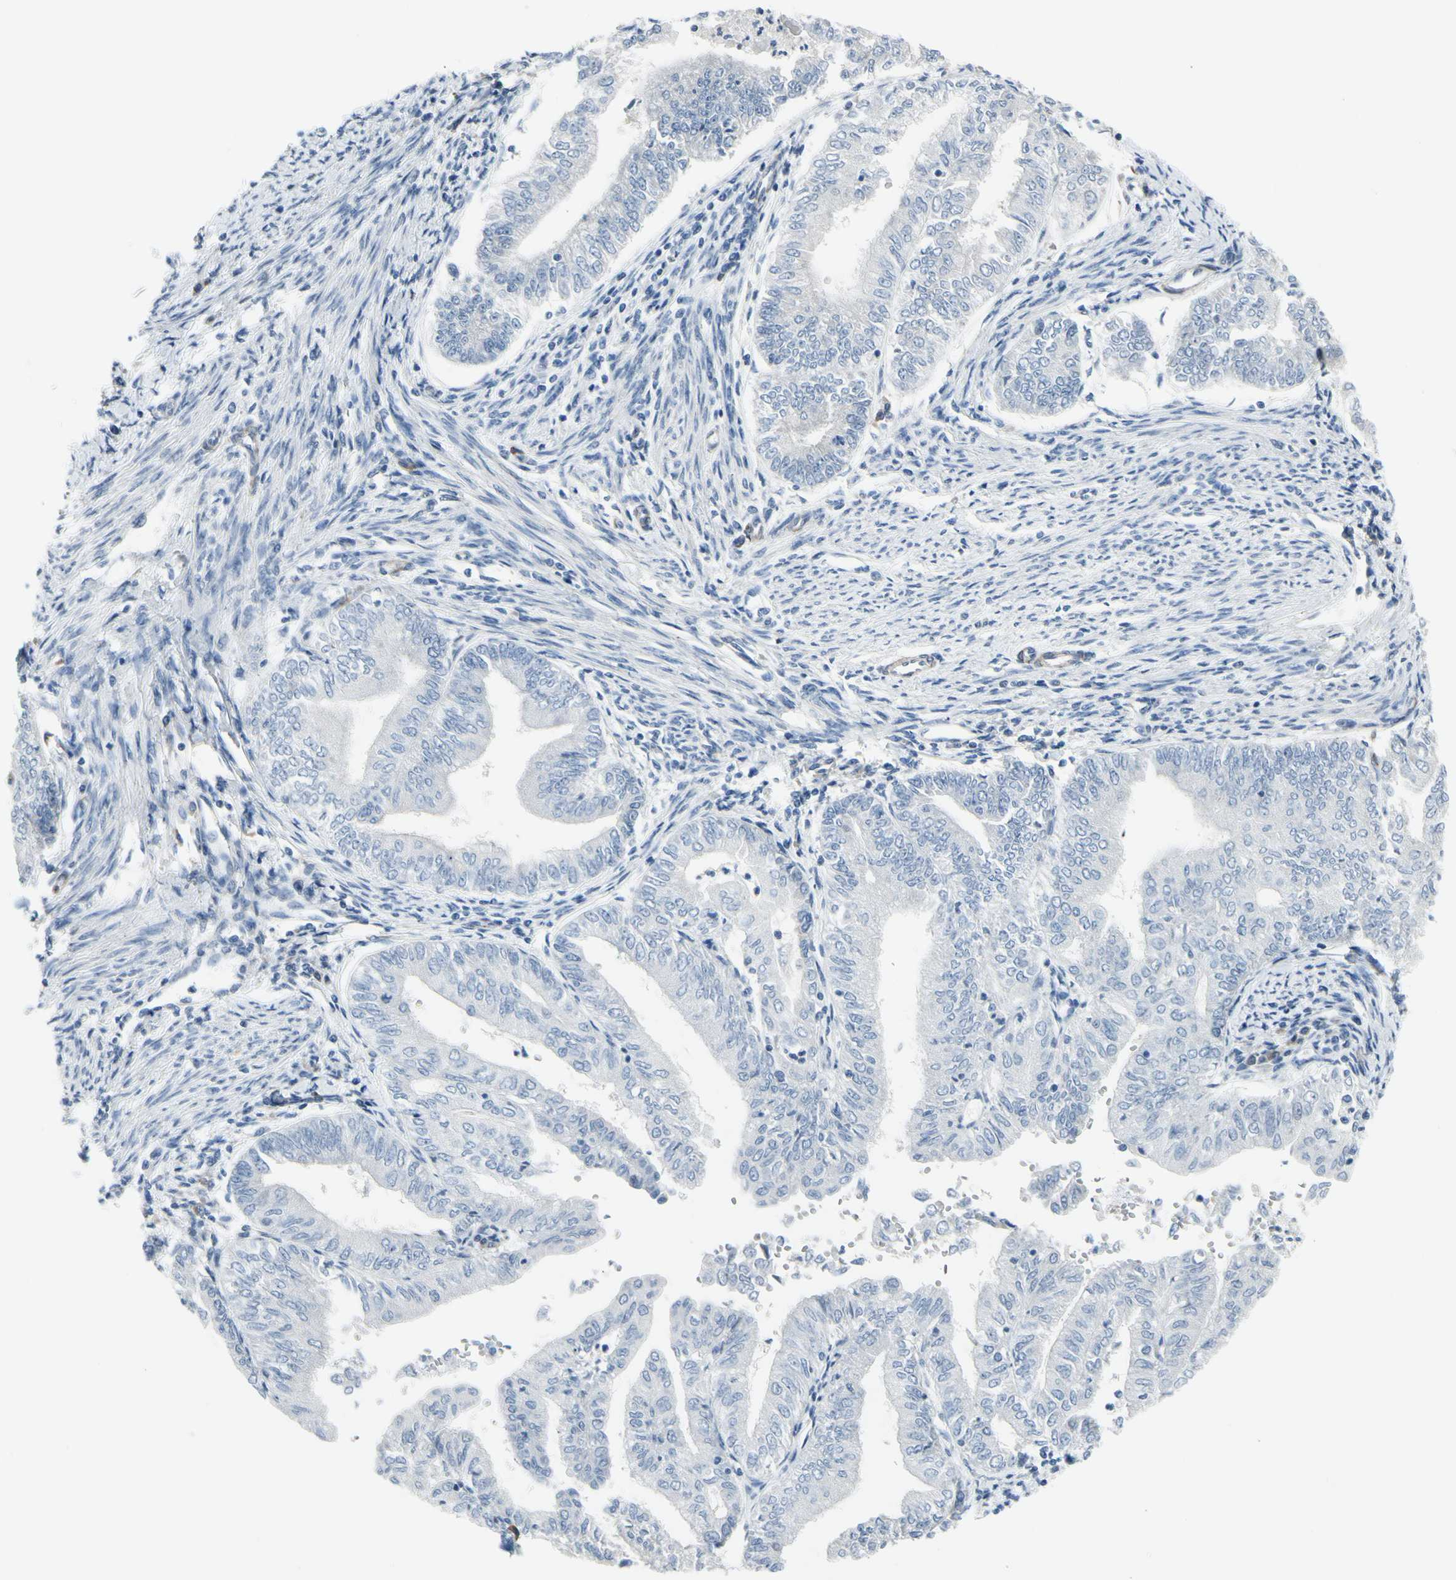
{"staining": {"intensity": "negative", "quantity": "none", "location": "none"}, "tissue": "endometrial cancer", "cell_type": "Tumor cells", "image_type": "cancer", "snomed": [{"axis": "morphology", "description": "Adenocarcinoma, NOS"}, {"axis": "topography", "description": "Endometrium"}], "caption": "Histopathology image shows no significant protein staining in tumor cells of adenocarcinoma (endometrial).", "gene": "MAP2", "patient": {"sex": "female", "age": 66}}